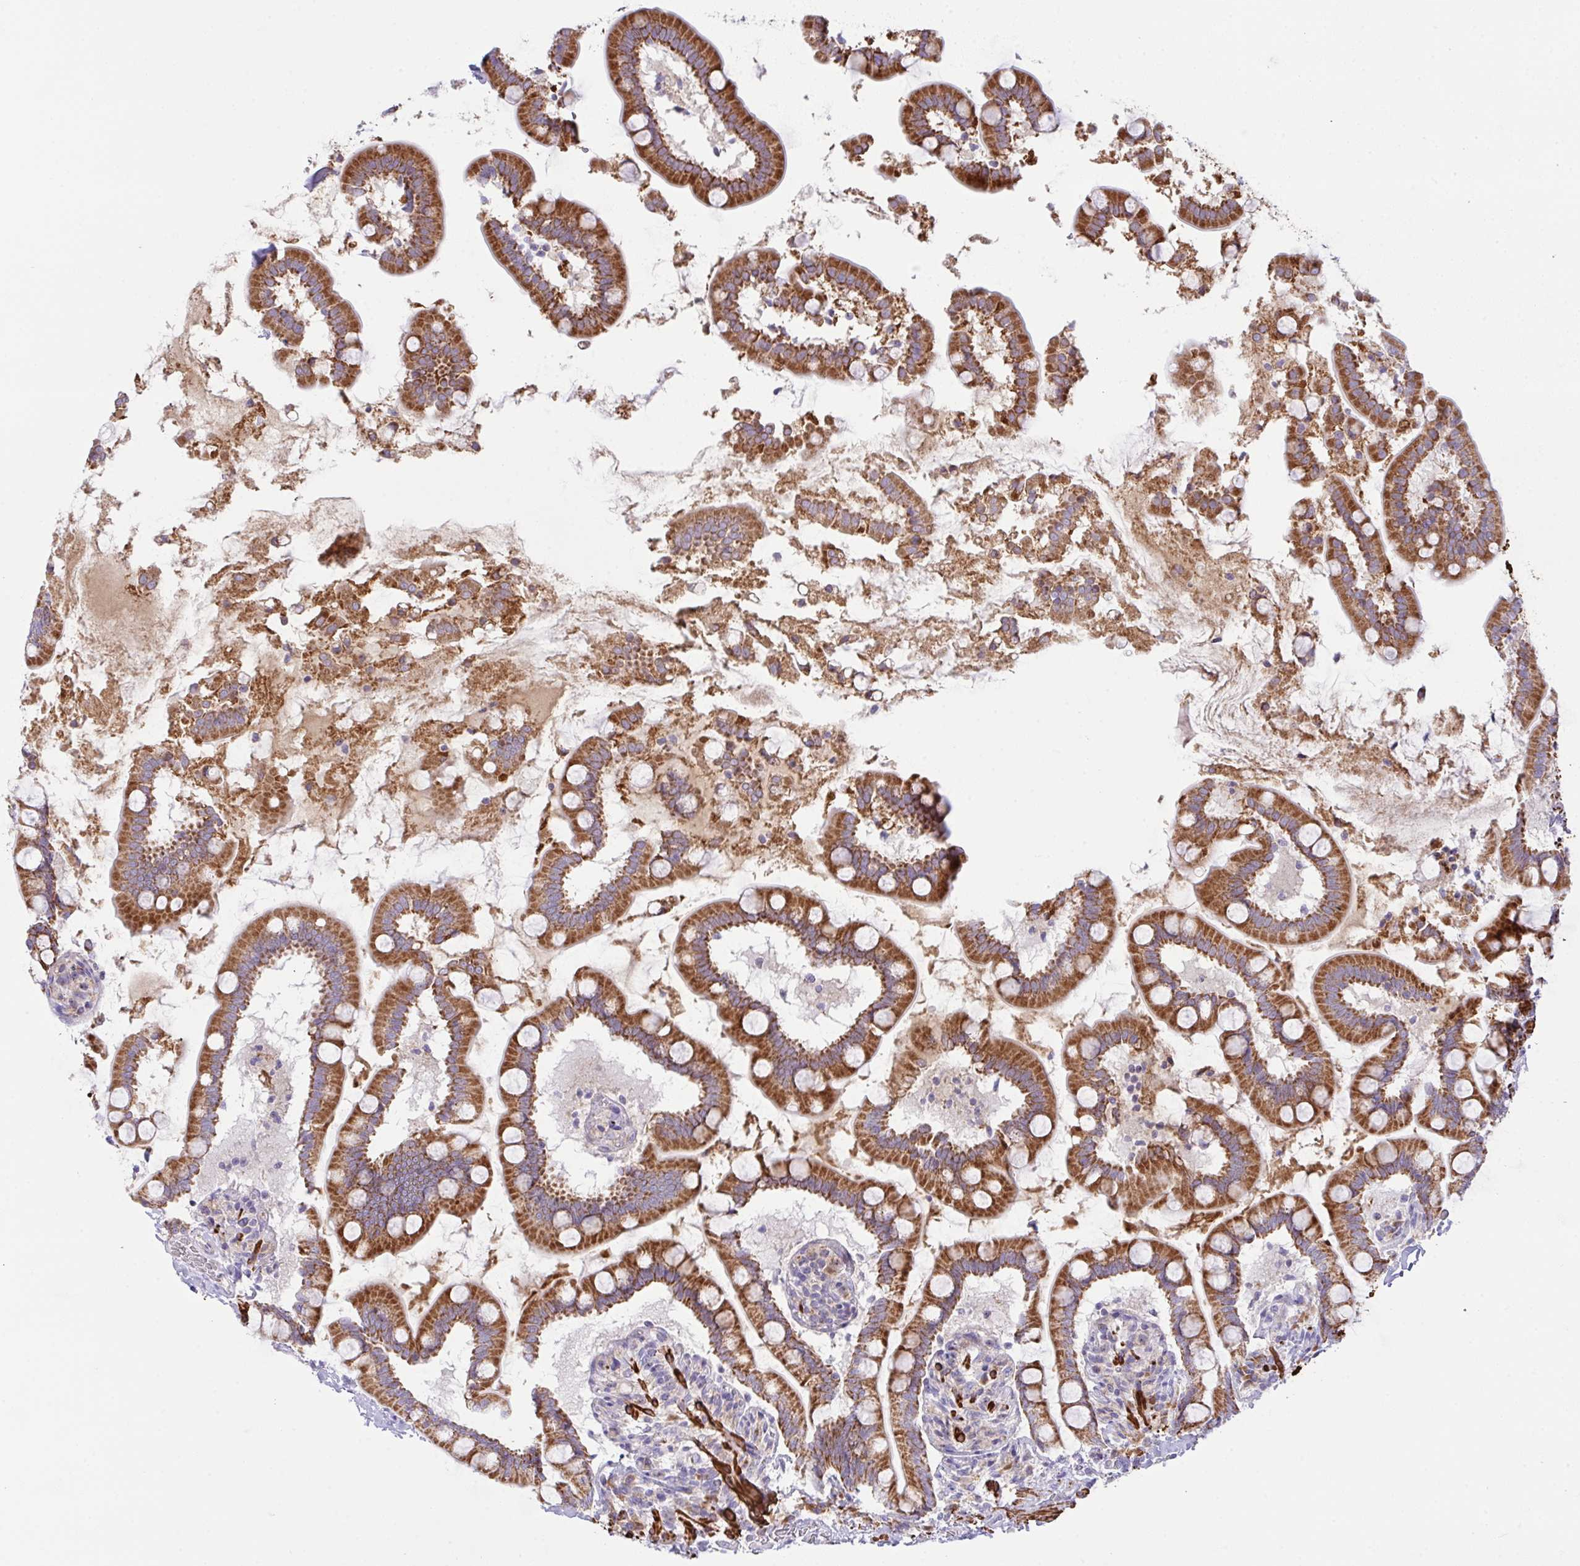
{"staining": {"intensity": "strong", "quantity": ">75%", "location": "cytoplasmic/membranous"}, "tissue": "small intestine", "cell_type": "Glandular cells", "image_type": "normal", "snomed": [{"axis": "morphology", "description": "Normal tissue, NOS"}, {"axis": "topography", "description": "Small intestine"}], "caption": "Immunohistochemistry (IHC) photomicrograph of benign small intestine: human small intestine stained using IHC reveals high levels of strong protein expression localized specifically in the cytoplasmic/membranous of glandular cells, appearing as a cytoplasmic/membranous brown color.", "gene": "CHDH", "patient": {"sex": "female", "age": 64}}